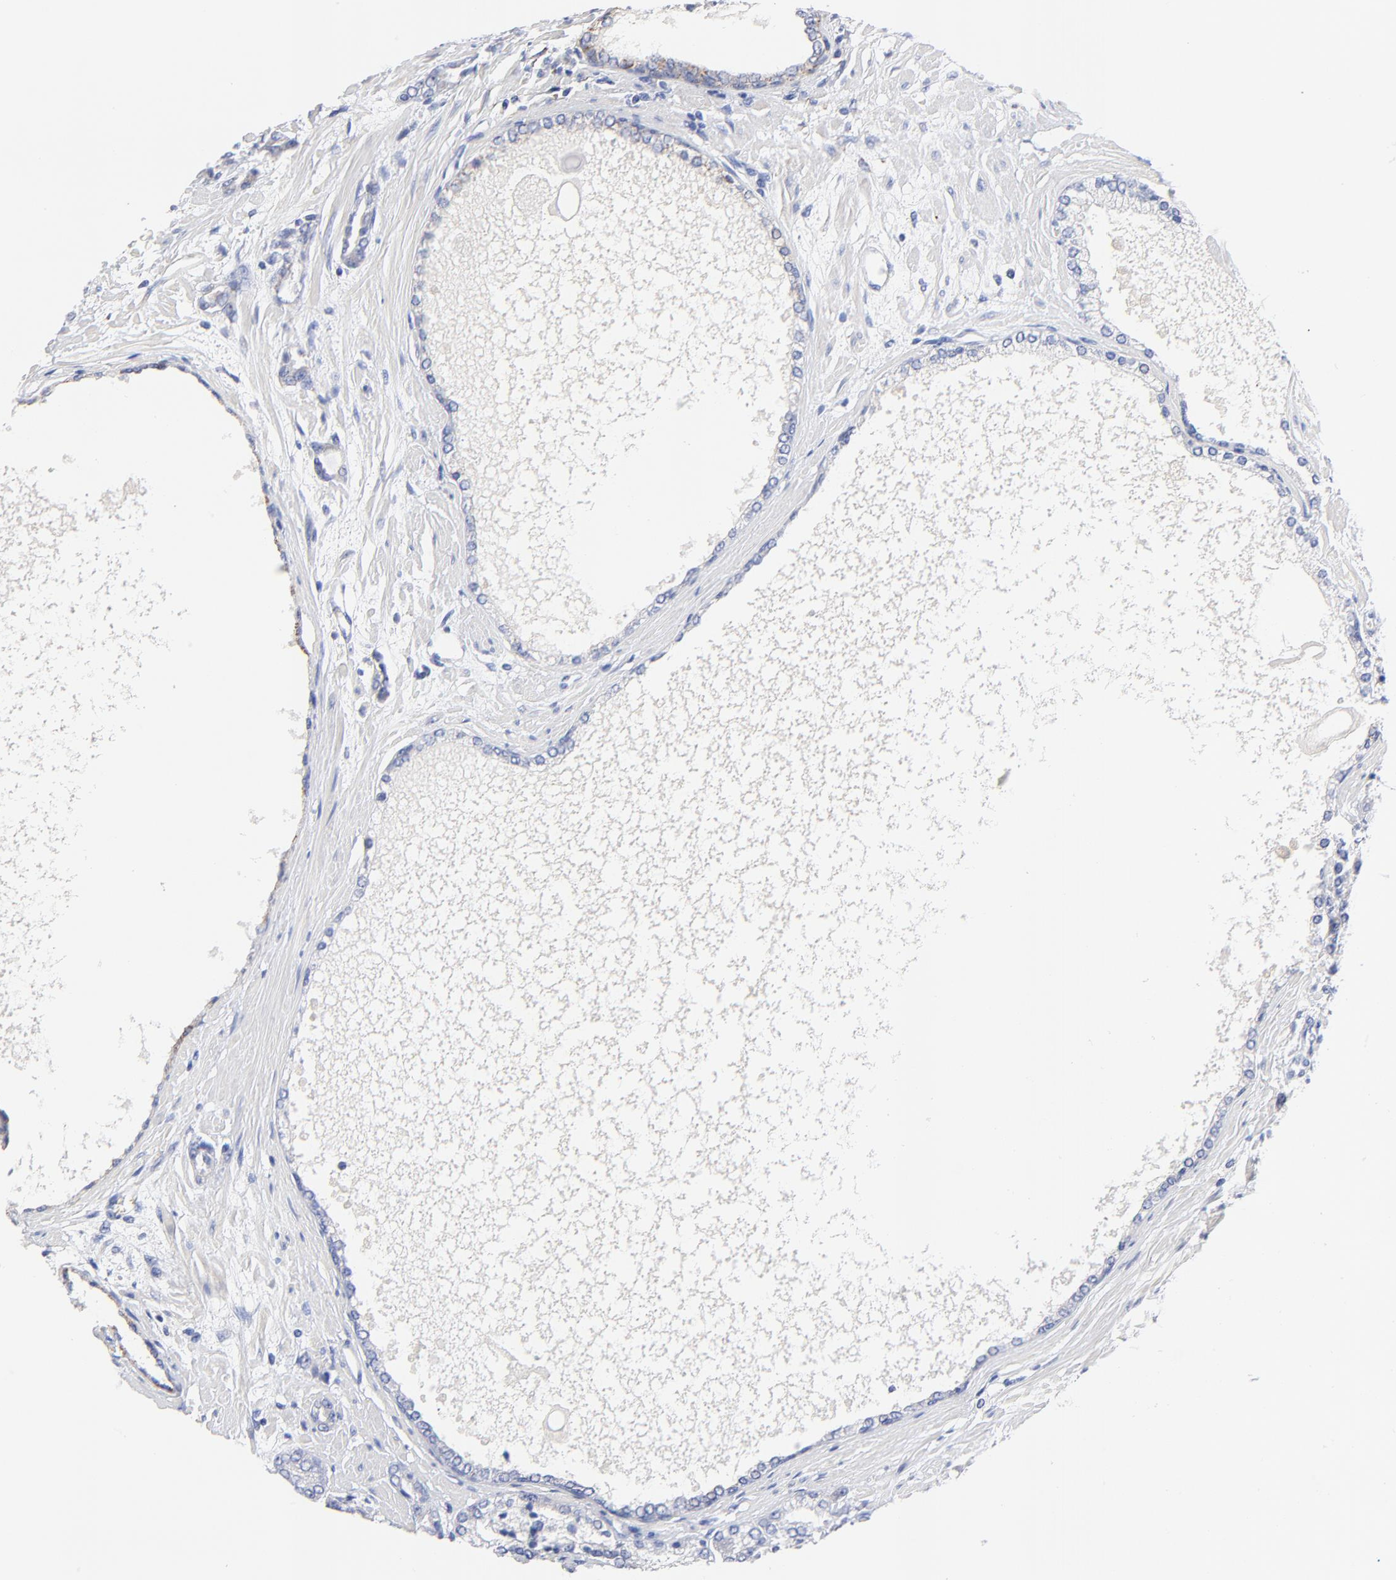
{"staining": {"intensity": "weak", "quantity": "<25%", "location": "cytoplasmic/membranous"}, "tissue": "prostate cancer", "cell_type": "Tumor cells", "image_type": "cancer", "snomed": [{"axis": "morphology", "description": "Adenocarcinoma, High grade"}, {"axis": "topography", "description": "Prostate"}], "caption": "High power microscopy histopathology image of an immunohistochemistry histopathology image of prostate cancer, revealing no significant expression in tumor cells.", "gene": "FBXO10", "patient": {"sex": "male", "age": 71}}